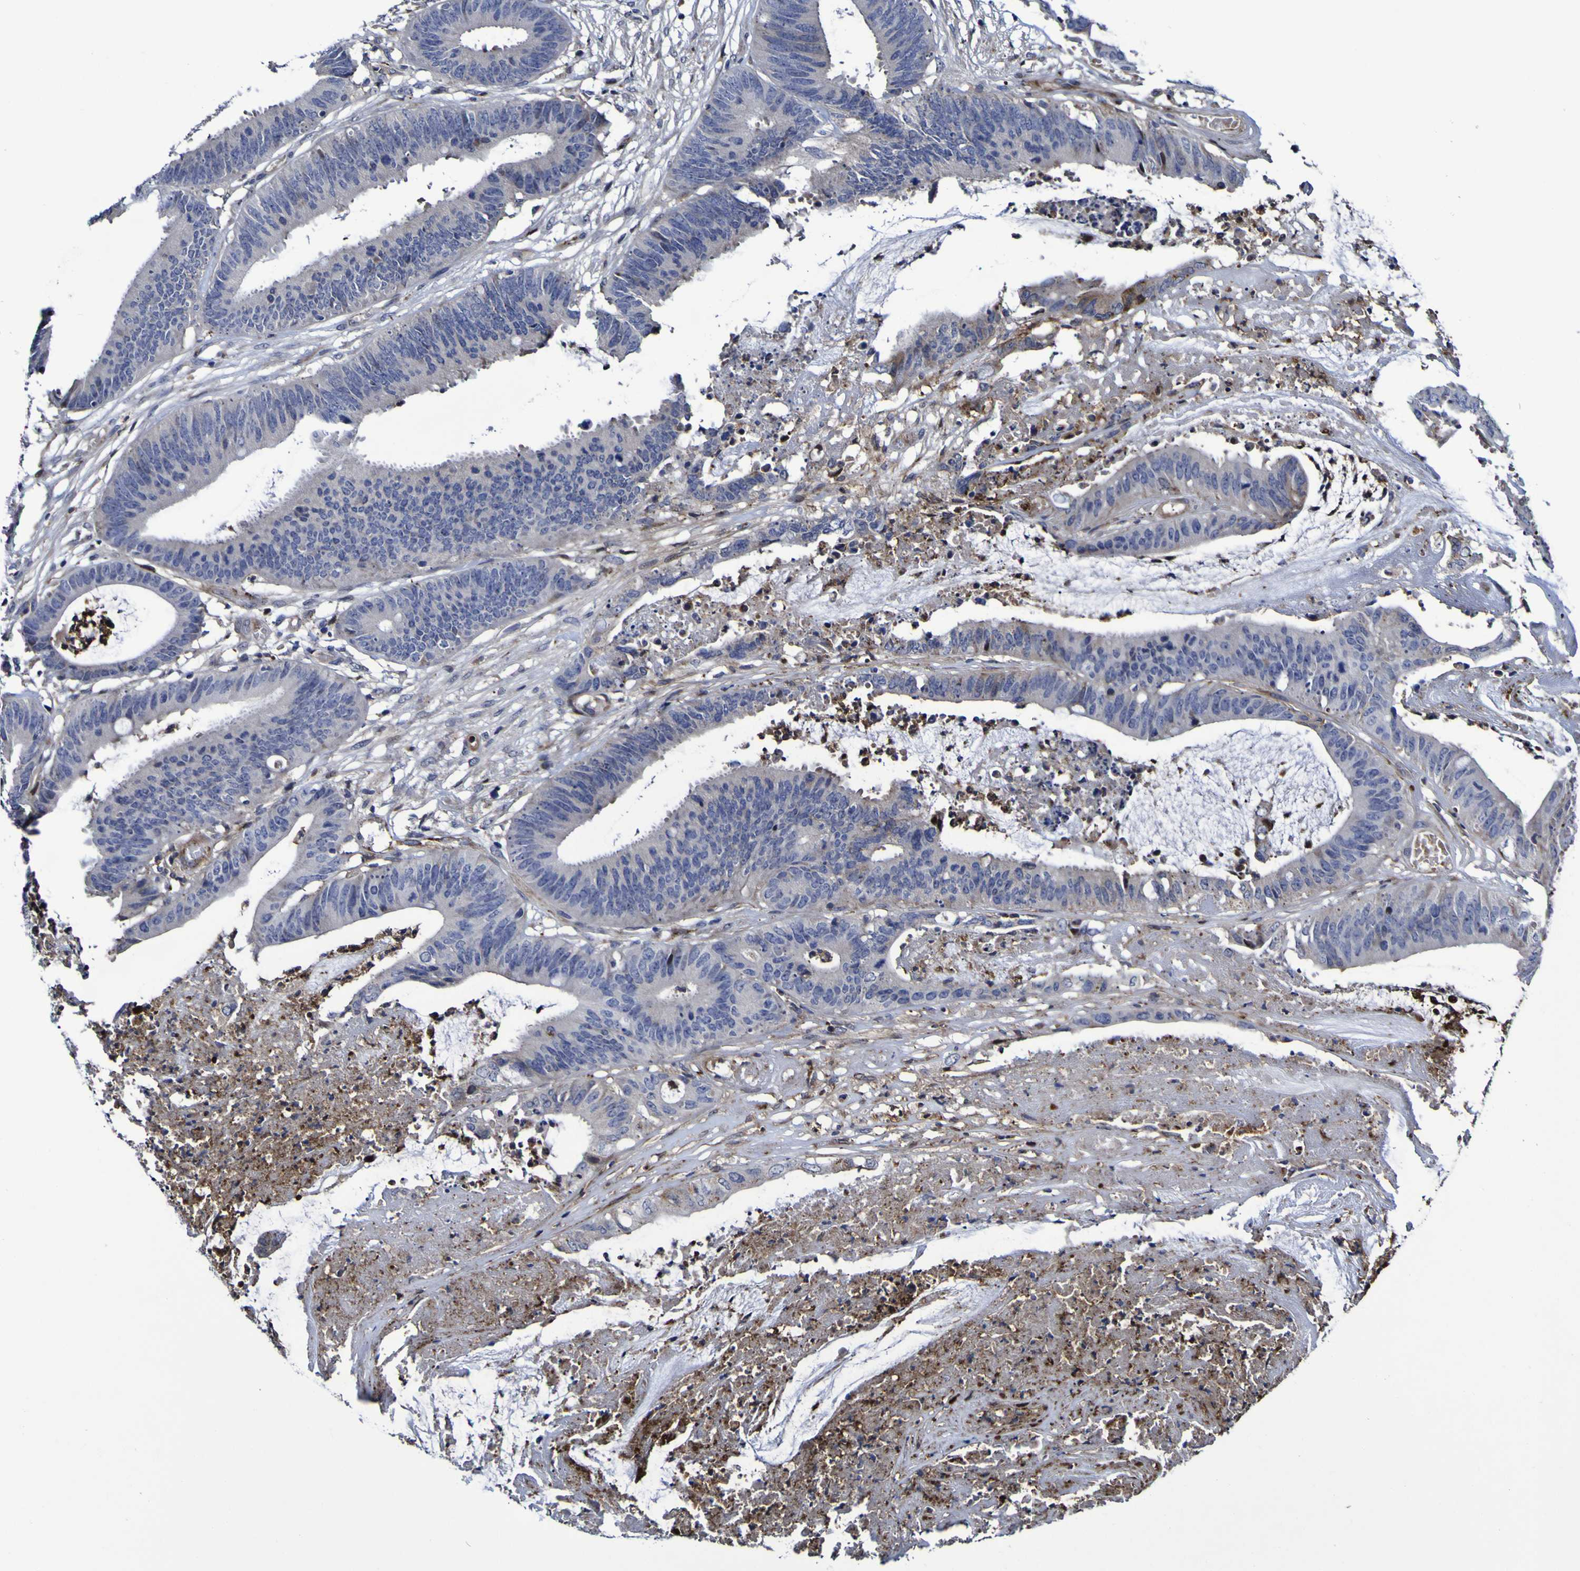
{"staining": {"intensity": "negative", "quantity": "none", "location": "none"}, "tissue": "colorectal cancer", "cell_type": "Tumor cells", "image_type": "cancer", "snomed": [{"axis": "morphology", "description": "Adenocarcinoma, NOS"}, {"axis": "topography", "description": "Rectum"}], "caption": "A high-resolution photomicrograph shows immunohistochemistry staining of adenocarcinoma (colorectal), which displays no significant positivity in tumor cells.", "gene": "MGLL", "patient": {"sex": "female", "age": 66}}